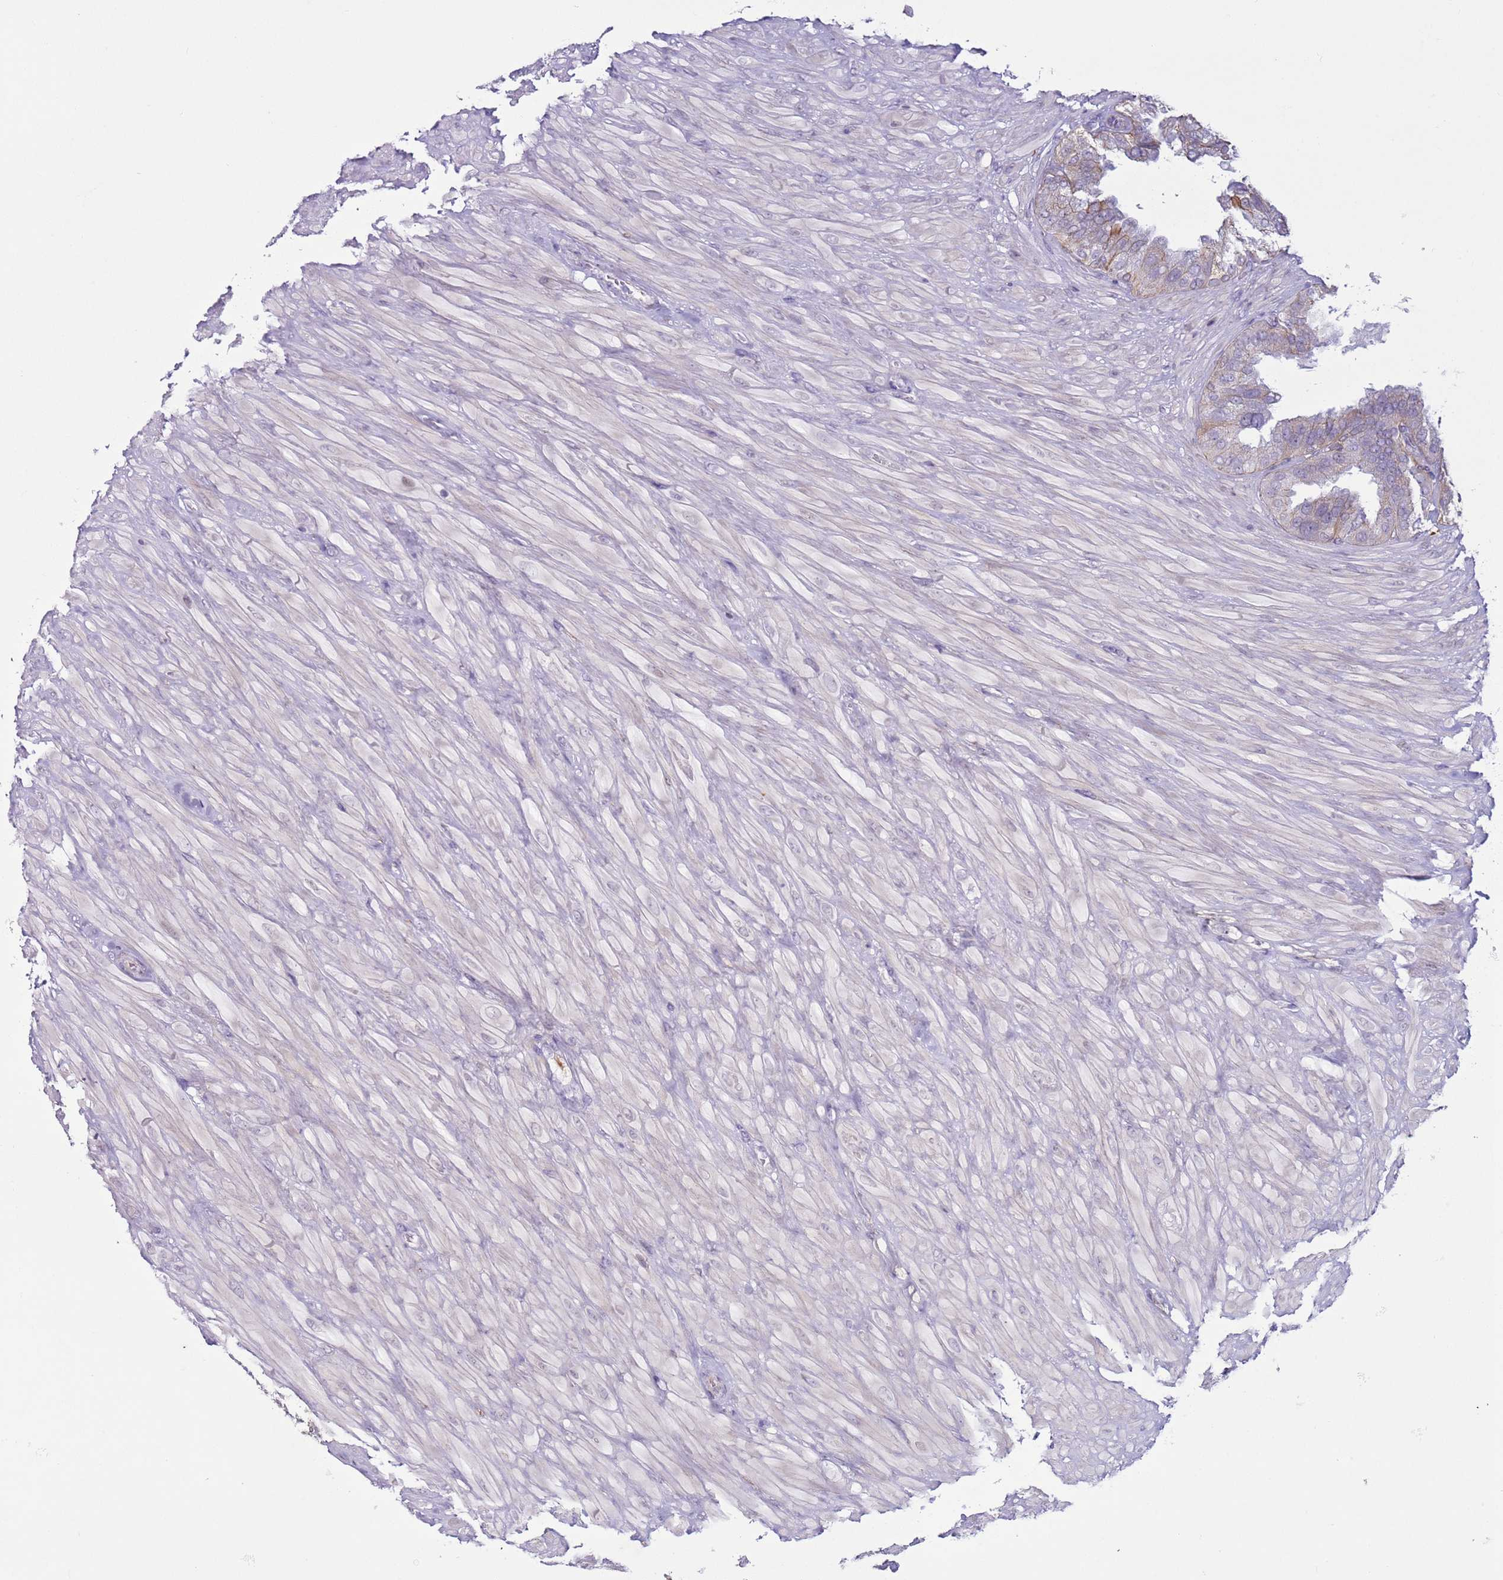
{"staining": {"intensity": "moderate", "quantity": "25%-75%", "location": "cytoplasmic/membranous"}, "tissue": "seminal vesicle", "cell_type": "Glandular cells", "image_type": "normal", "snomed": [{"axis": "morphology", "description": "Normal tissue, NOS"}, {"axis": "topography", "description": "Seminal veicle"}, {"axis": "topography", "description": "Peripheral nerve tissue"}], "caption": "Immunohistochemistry micrograph of unremarkable seminal vesicle: human seminal vesicle stained using immunohistochemistry (IHC) displays medium levels of moderate protein expression localized specifically in the cytoplasmic/membranous of glandular cells, appearing as a cytoplasmic/membranous brown color.", "gene": "NPAP1", "patient": {"sex": "male", "age": 63}}